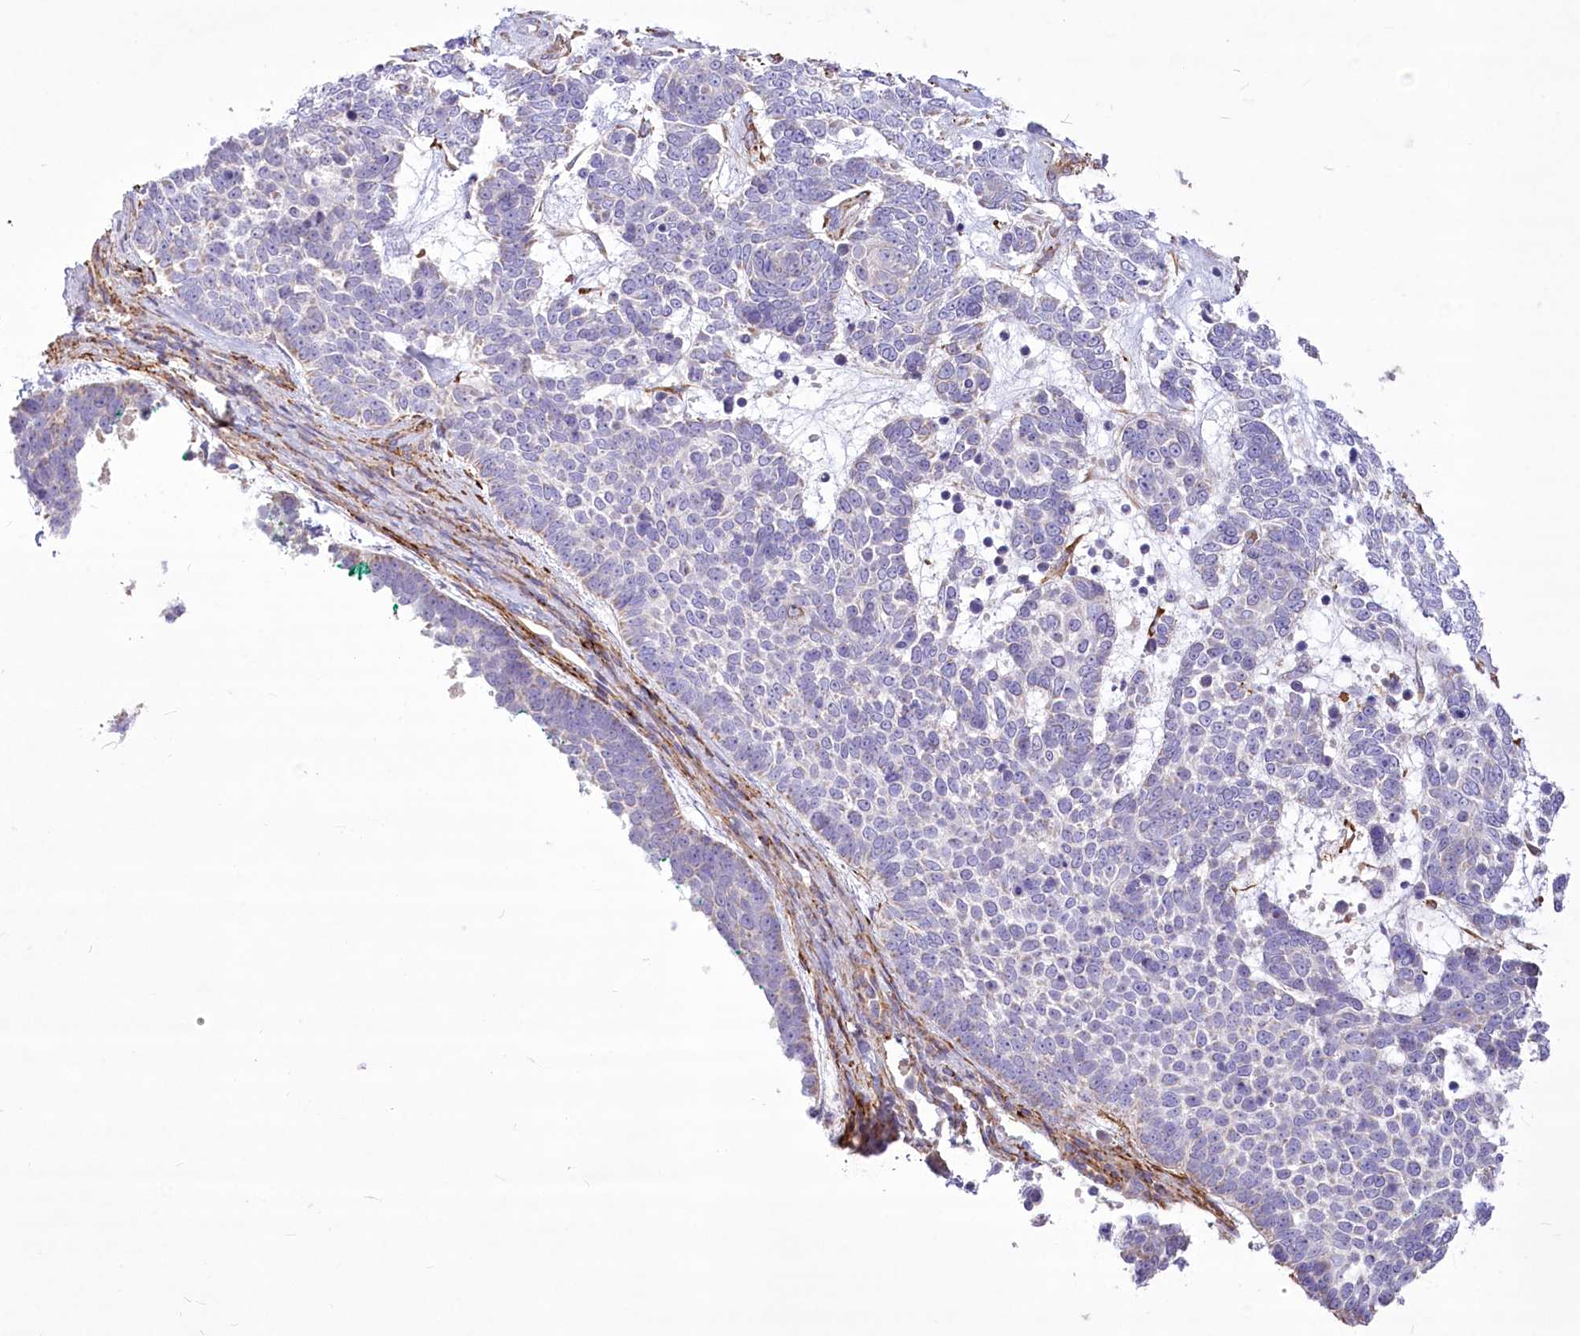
{"staining": {"intensity": "negative", "quantity": "none", "location": "none"}, "tissue": "skin cancer", "cell_type": "Tumor cells", "image_type": "cancer", "snomed": [{"axis": "morphology", "description": "Basal cell carcinoma"}, {"axis": "topography", "description": "Skin"}], "caption": "IHC of human skin basal cell carcinoma shows no expression in tumor cells.", "gene": "ANGPTL3", "patient": {"sex": "female", "age": 81}}